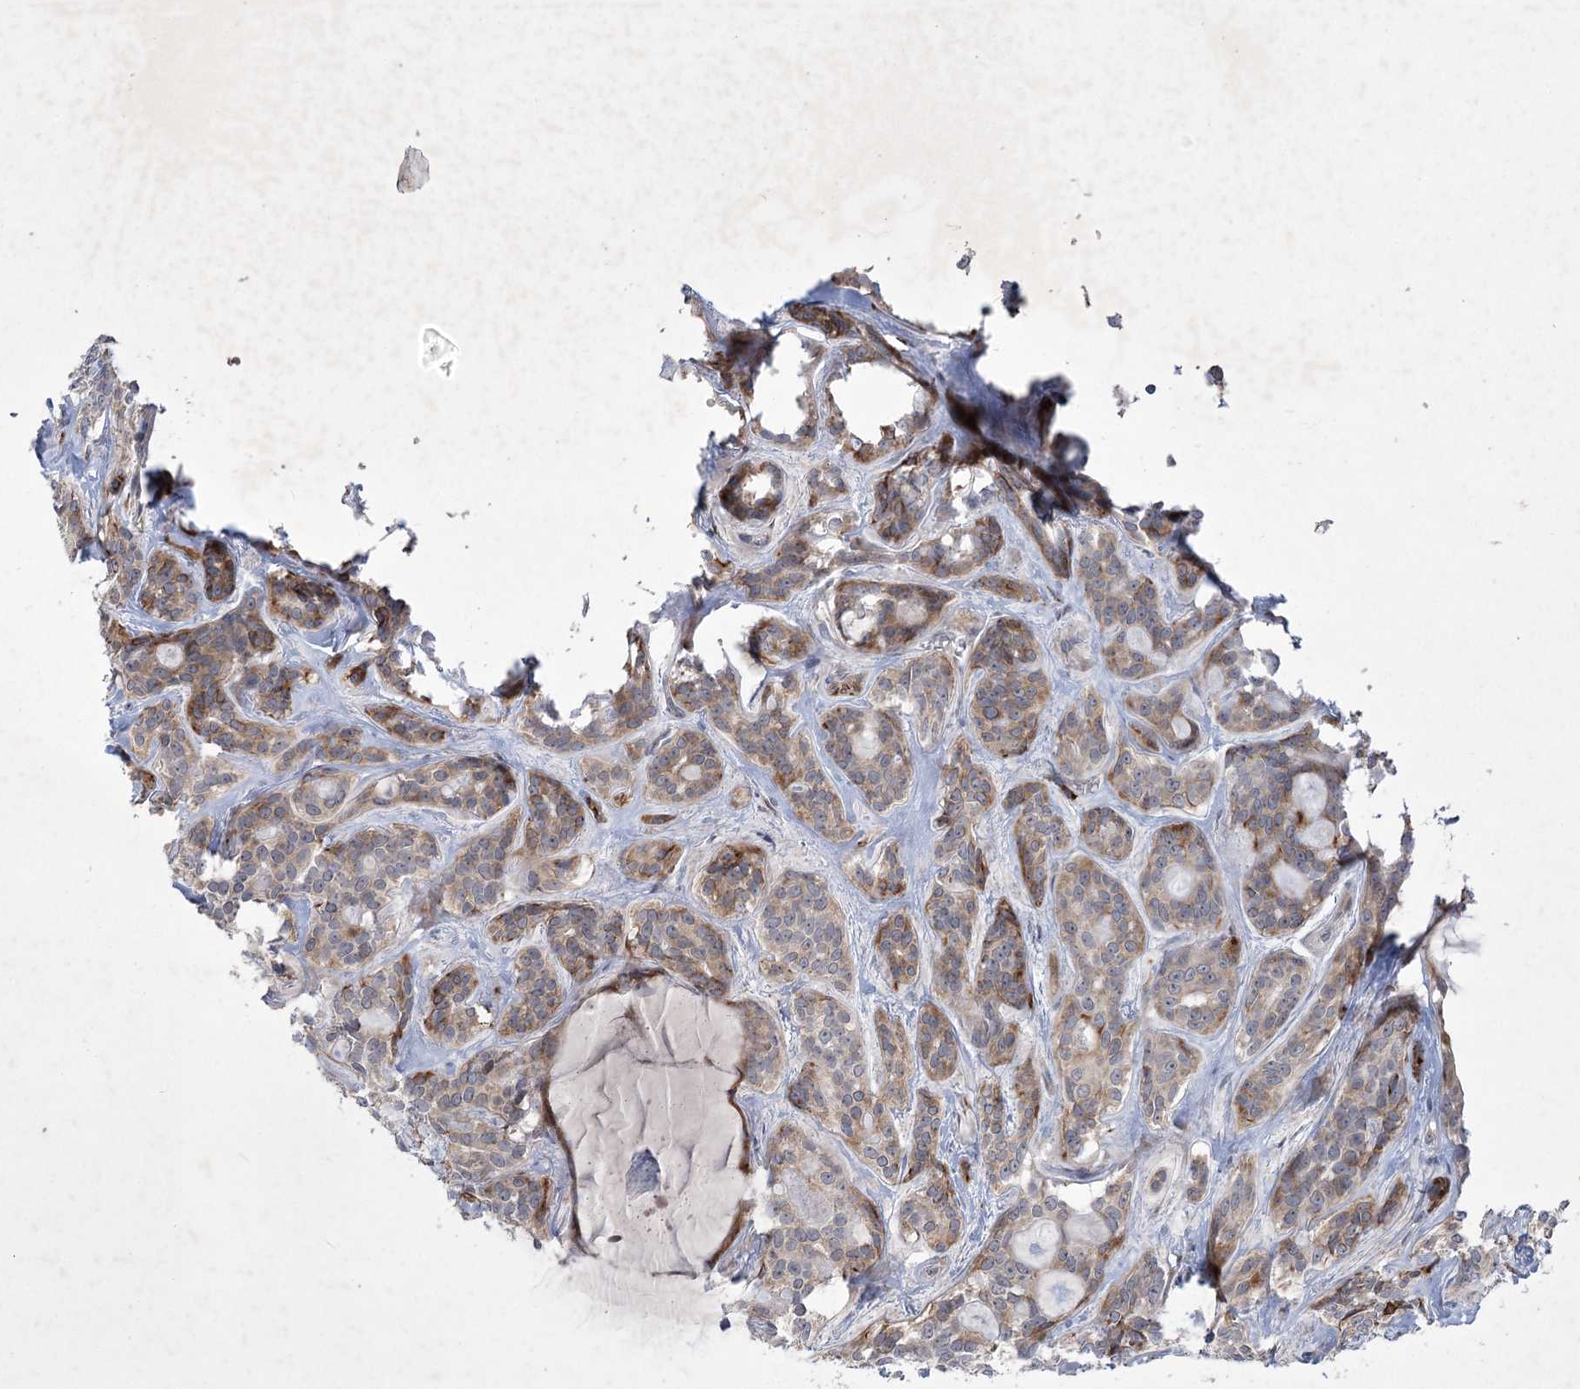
{"staining": {"intensity": "weak", "quantity": ">75%", "location": "cytoplasmic/membranous"}, "tissue": "head and neck cancer", "cell_type": "Tumor cells", "image_type": "cancer", "snomed": [{"axis": "morphology", "description": "Adenocarcinoma, NOS"}, {"axis": "topography", "description": "Head-Neck"}], "caption": "Human adenocarcinoma (head and neck) stained for a protein (brown) exhibits weak cytoplasmic/membranous positive positivity in approximately >75% of tumor cells.", "gene": "GCNT4", "patient": {"sex": "male", "age": 66}}